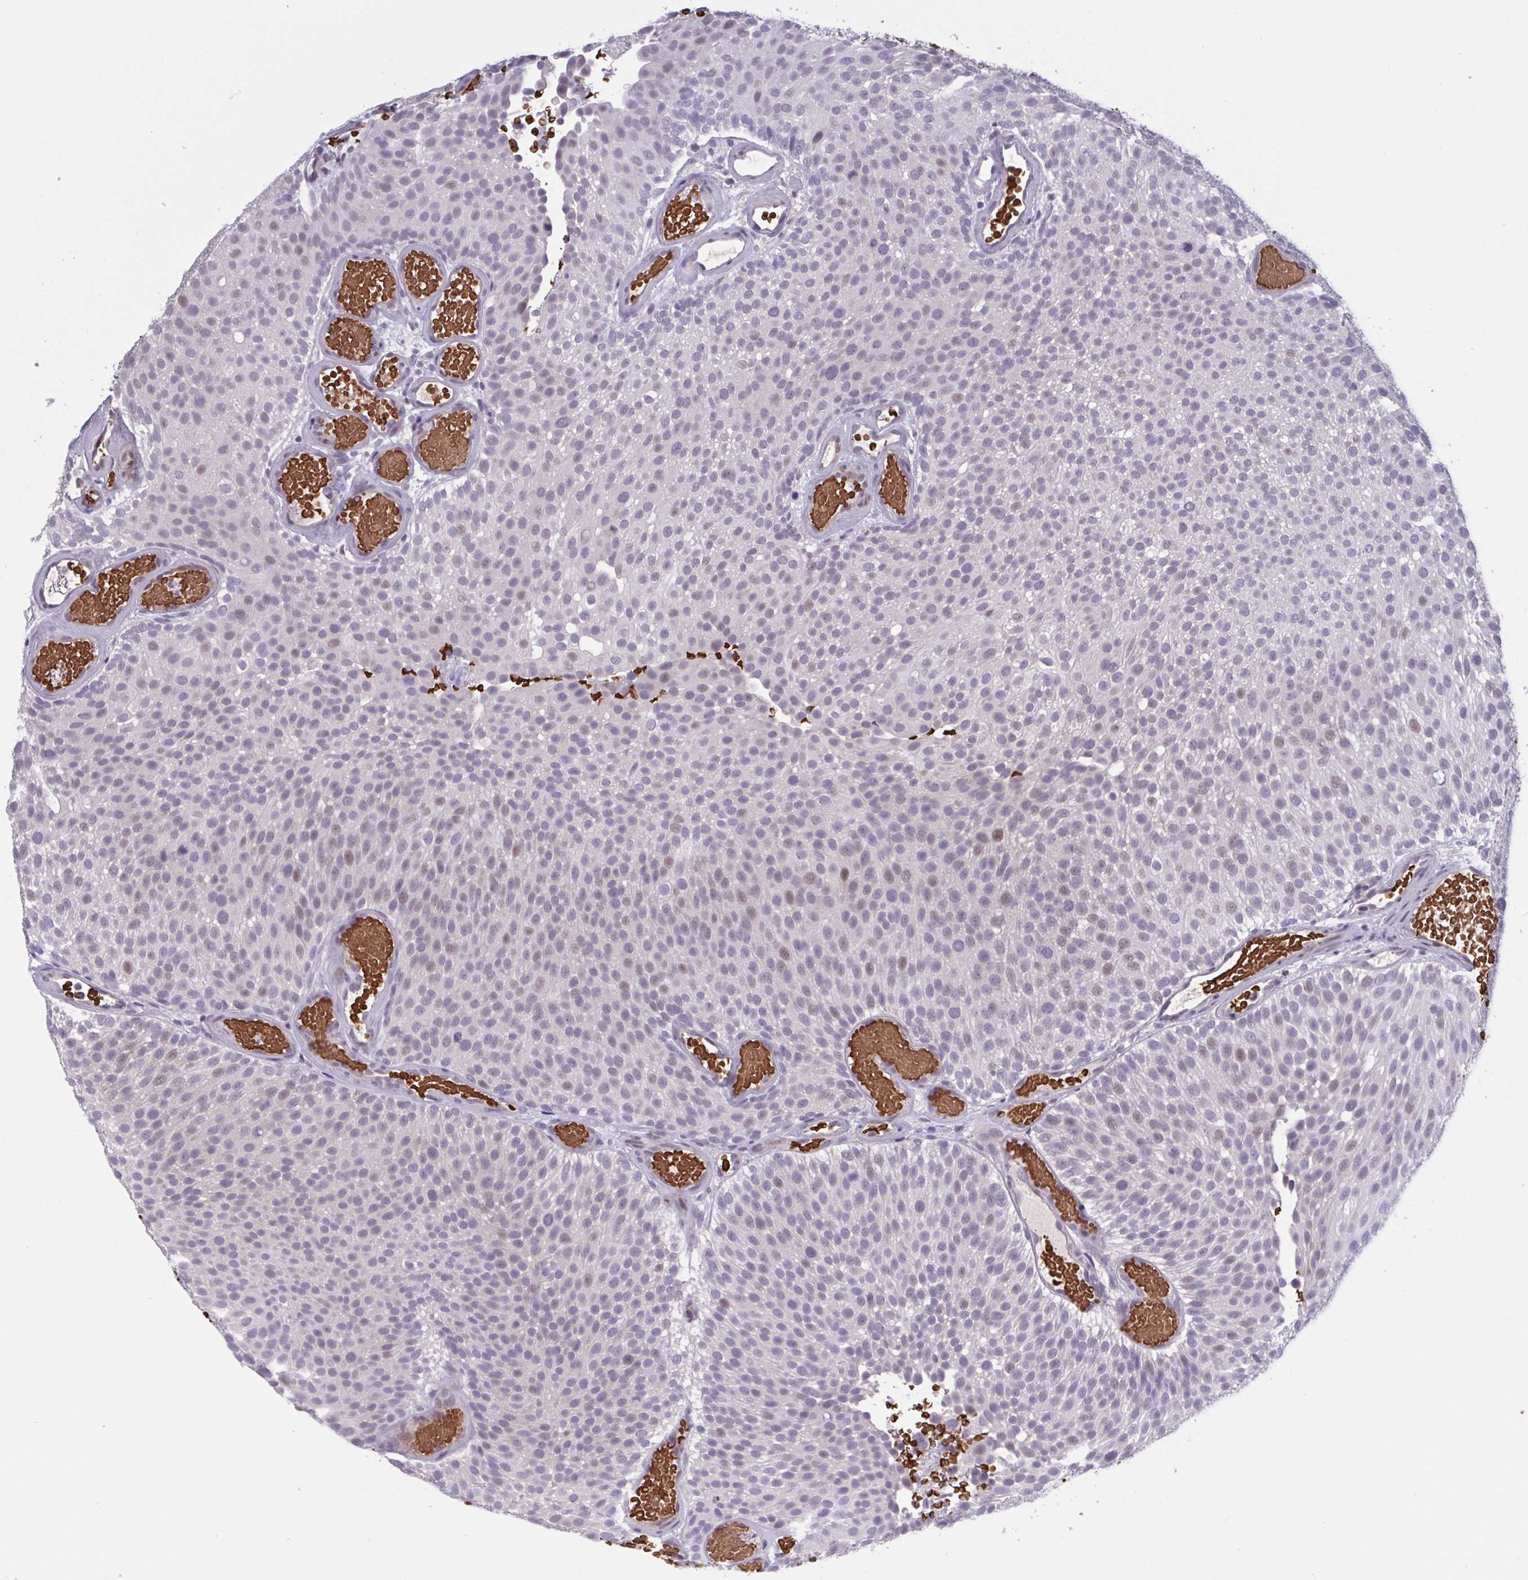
{"staining": {"intensity": "weak", "quantity": "<25%", "location": "nuclear"}, "tissue": "urothelial cancer", "cell_type": "Tumor cells", "image_type": "cancer", "snomed": [{"axis": "morphology", "description": "Urothelial carcinoma, Low grade"}, {"axis": "topography", "description": "Urinary bladder"}], "caption": "Immunohistochemical staining of urothelial carcinoma (low-grade) displays no significant positivity in tumor cells.", "gene": "HSD11B2", "patient": {"sex": "male", "age": 78}}